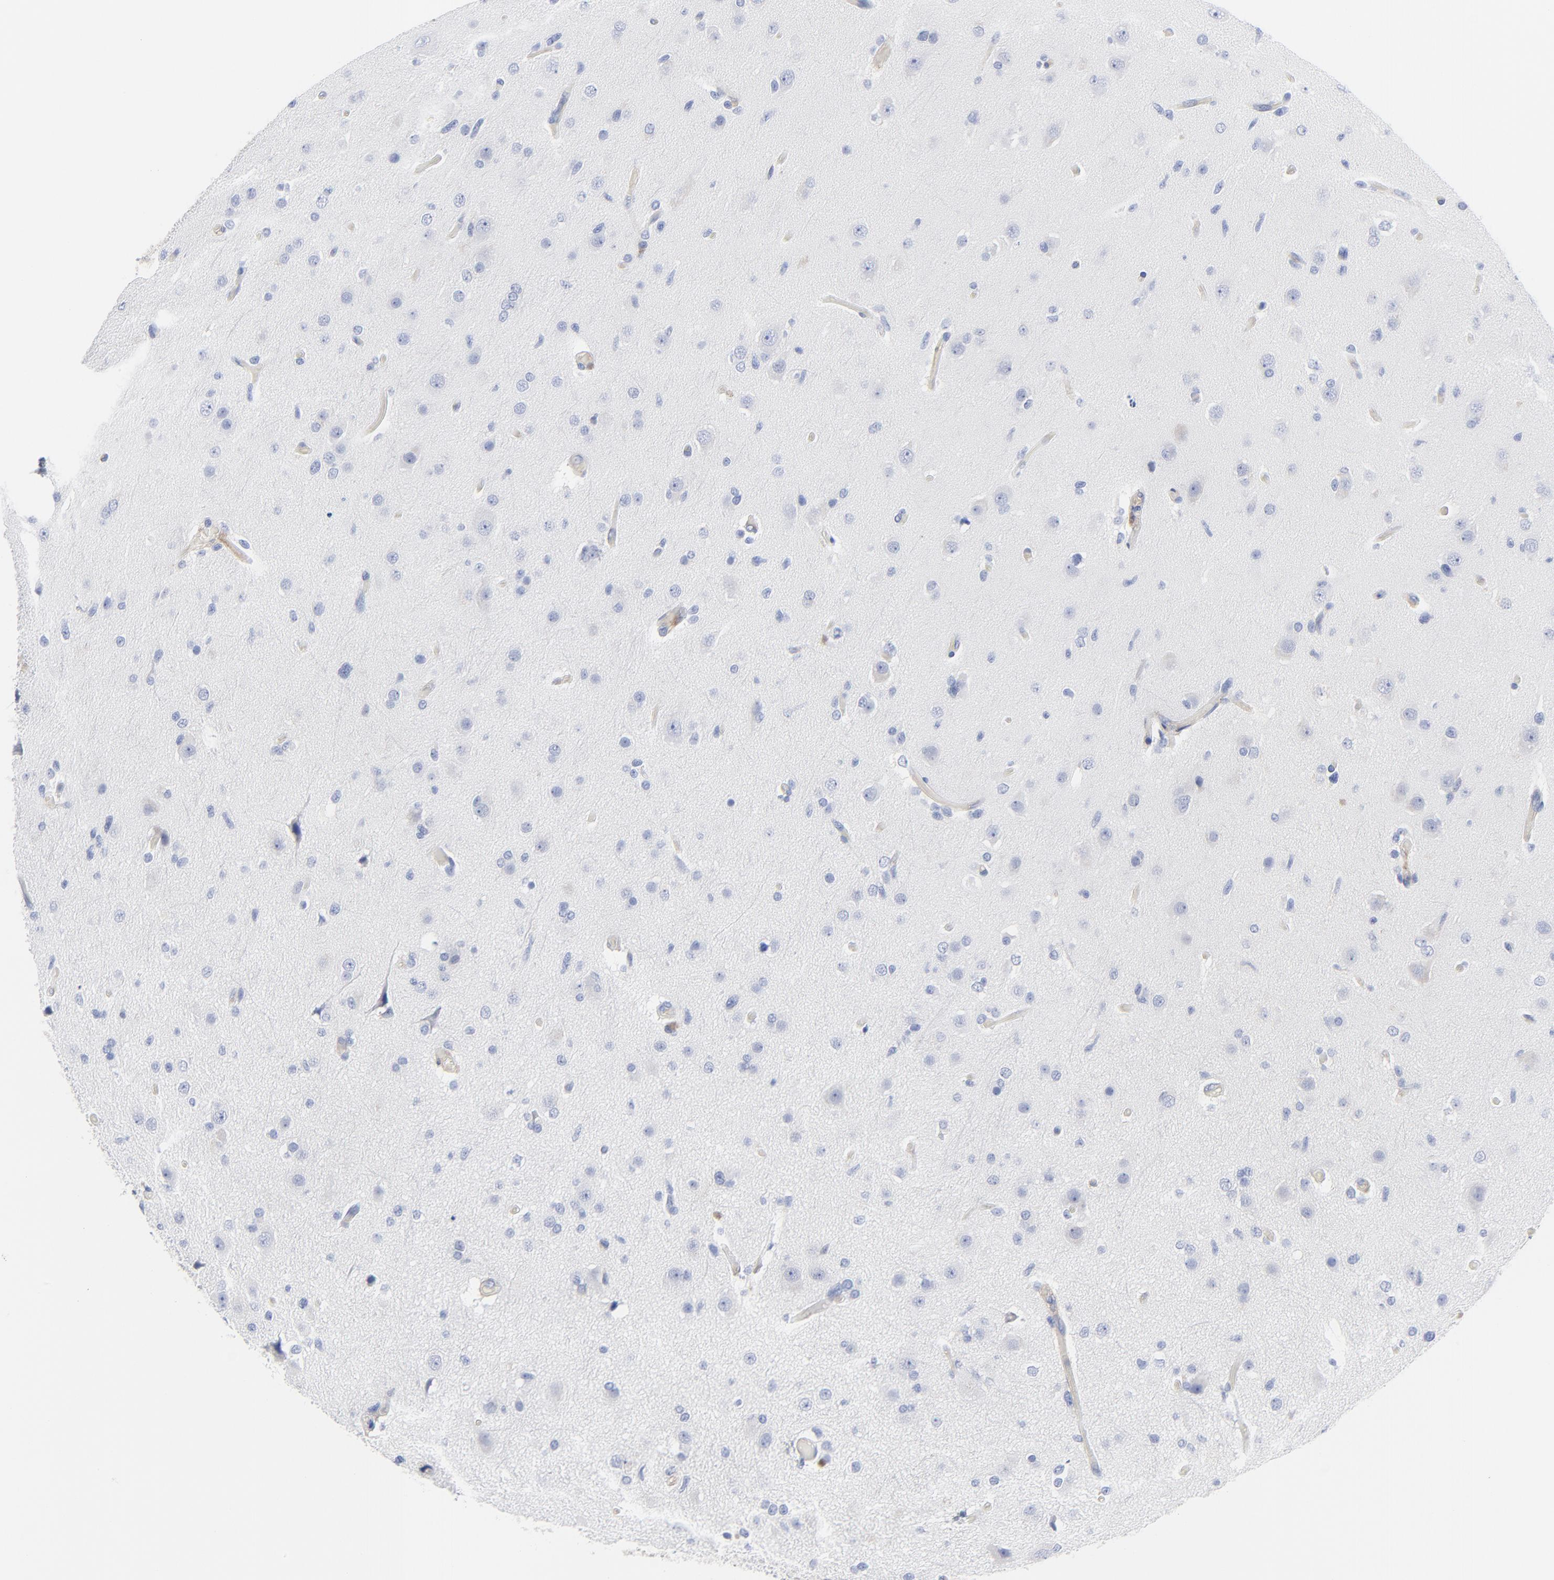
{"staining": {"intensity": "negative", "quantity": "none", "location": "none"}, "tissue": "glioma", "cell_type": "Tumor cells", "image_type": "cancer", "snomed": [{"axis": "morphology", "description": "Glioma, malignant, High grade"}, {"axis": "topography", "description": "Brain"}], "caption": "DAB immunohistochemical staining of glioma displays no significant staining in tumor cells.", "gene": "STAT2", "patient": {"sex": "male", "age": 33}}